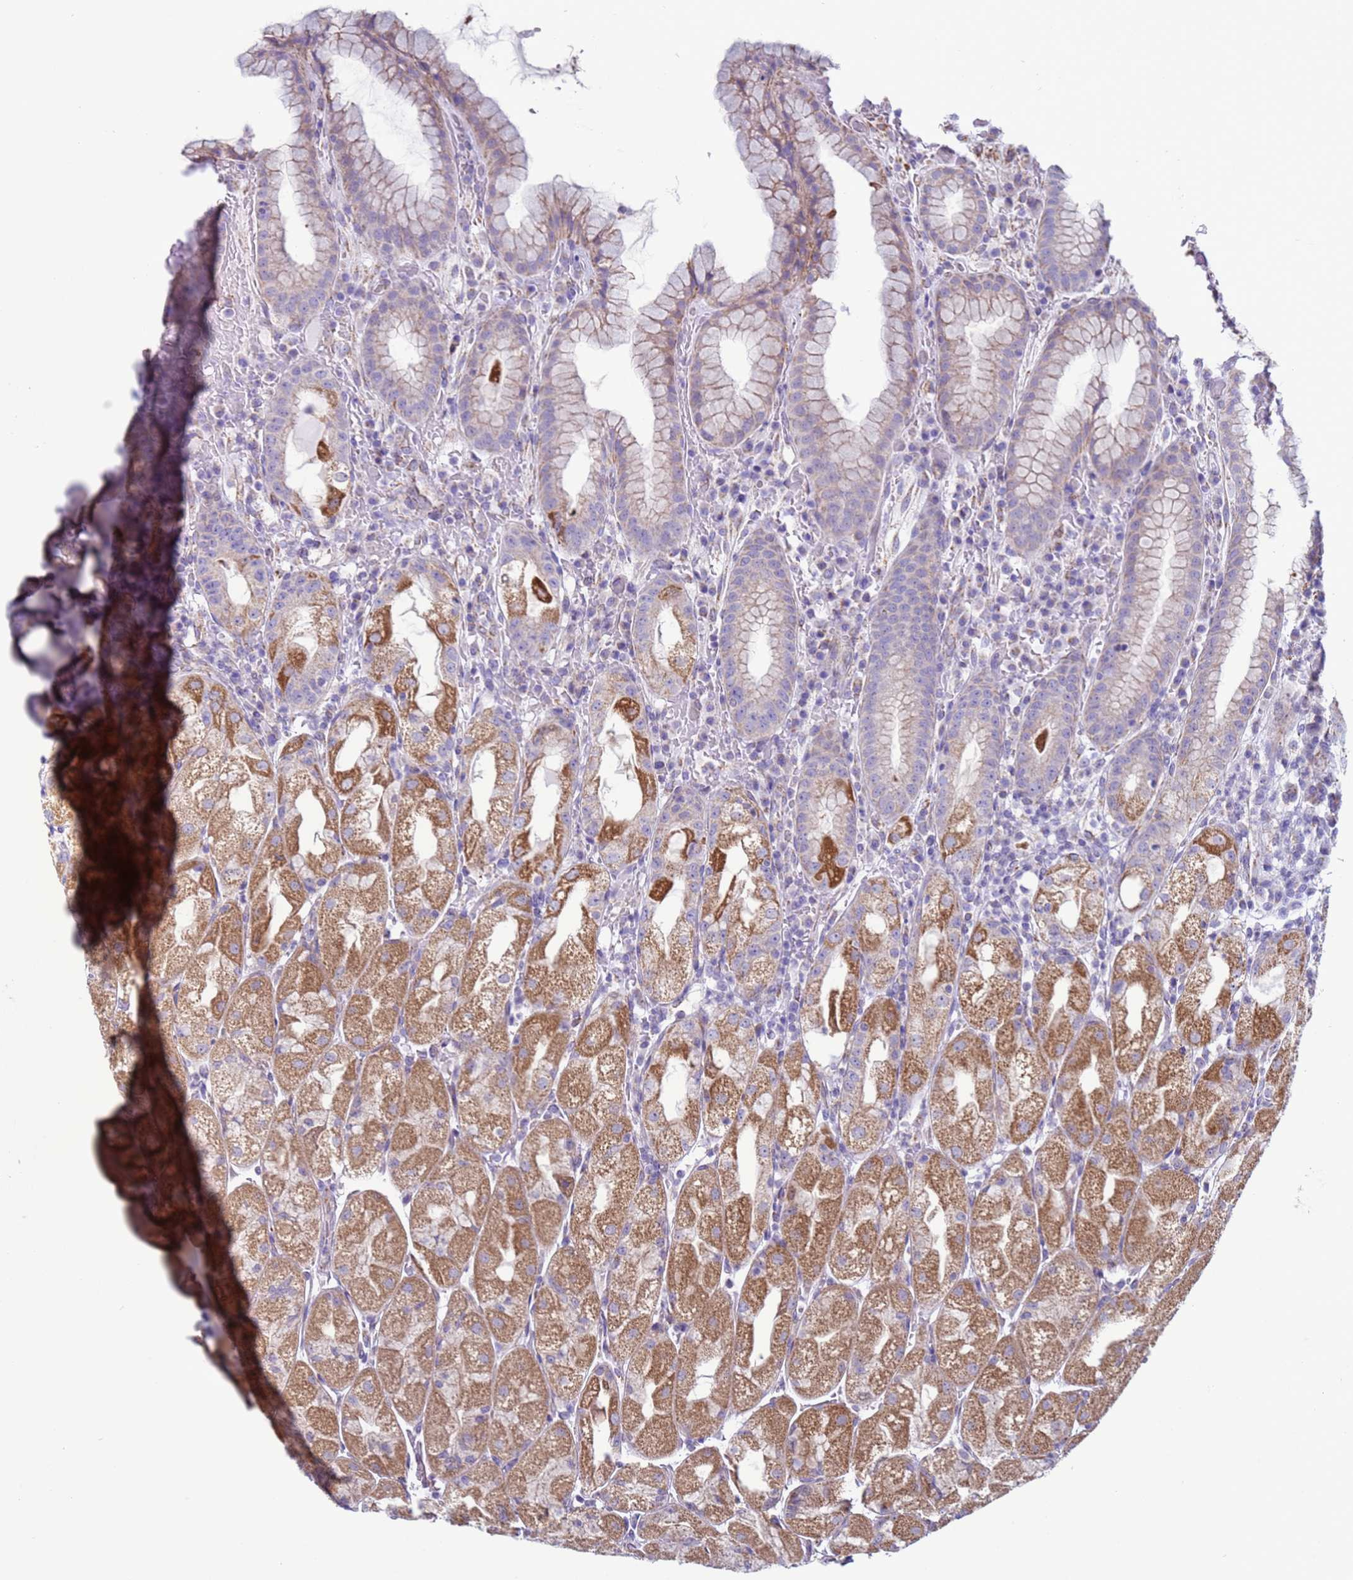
{"staining": {"intensity": "moderate", "quantity": ">75%", "location": "cytoplasmic/membranous"}, "tissue": "stomach", "cell_type": "Glandular cells", "image_type": "normal", "snomed": [{"axis": "morphology", "description": "Normal tissue, NOS"}, {"axis": "topography", "description": "Stomach, upper"}], "caption": "Protein expression analysis of benign human stomach reveals moderate cytoplasmic/membranous staining in approximately >75% of glandular cells.", "gene": "HPCAL1", "patient": {"sex": "male", "age": 52}}